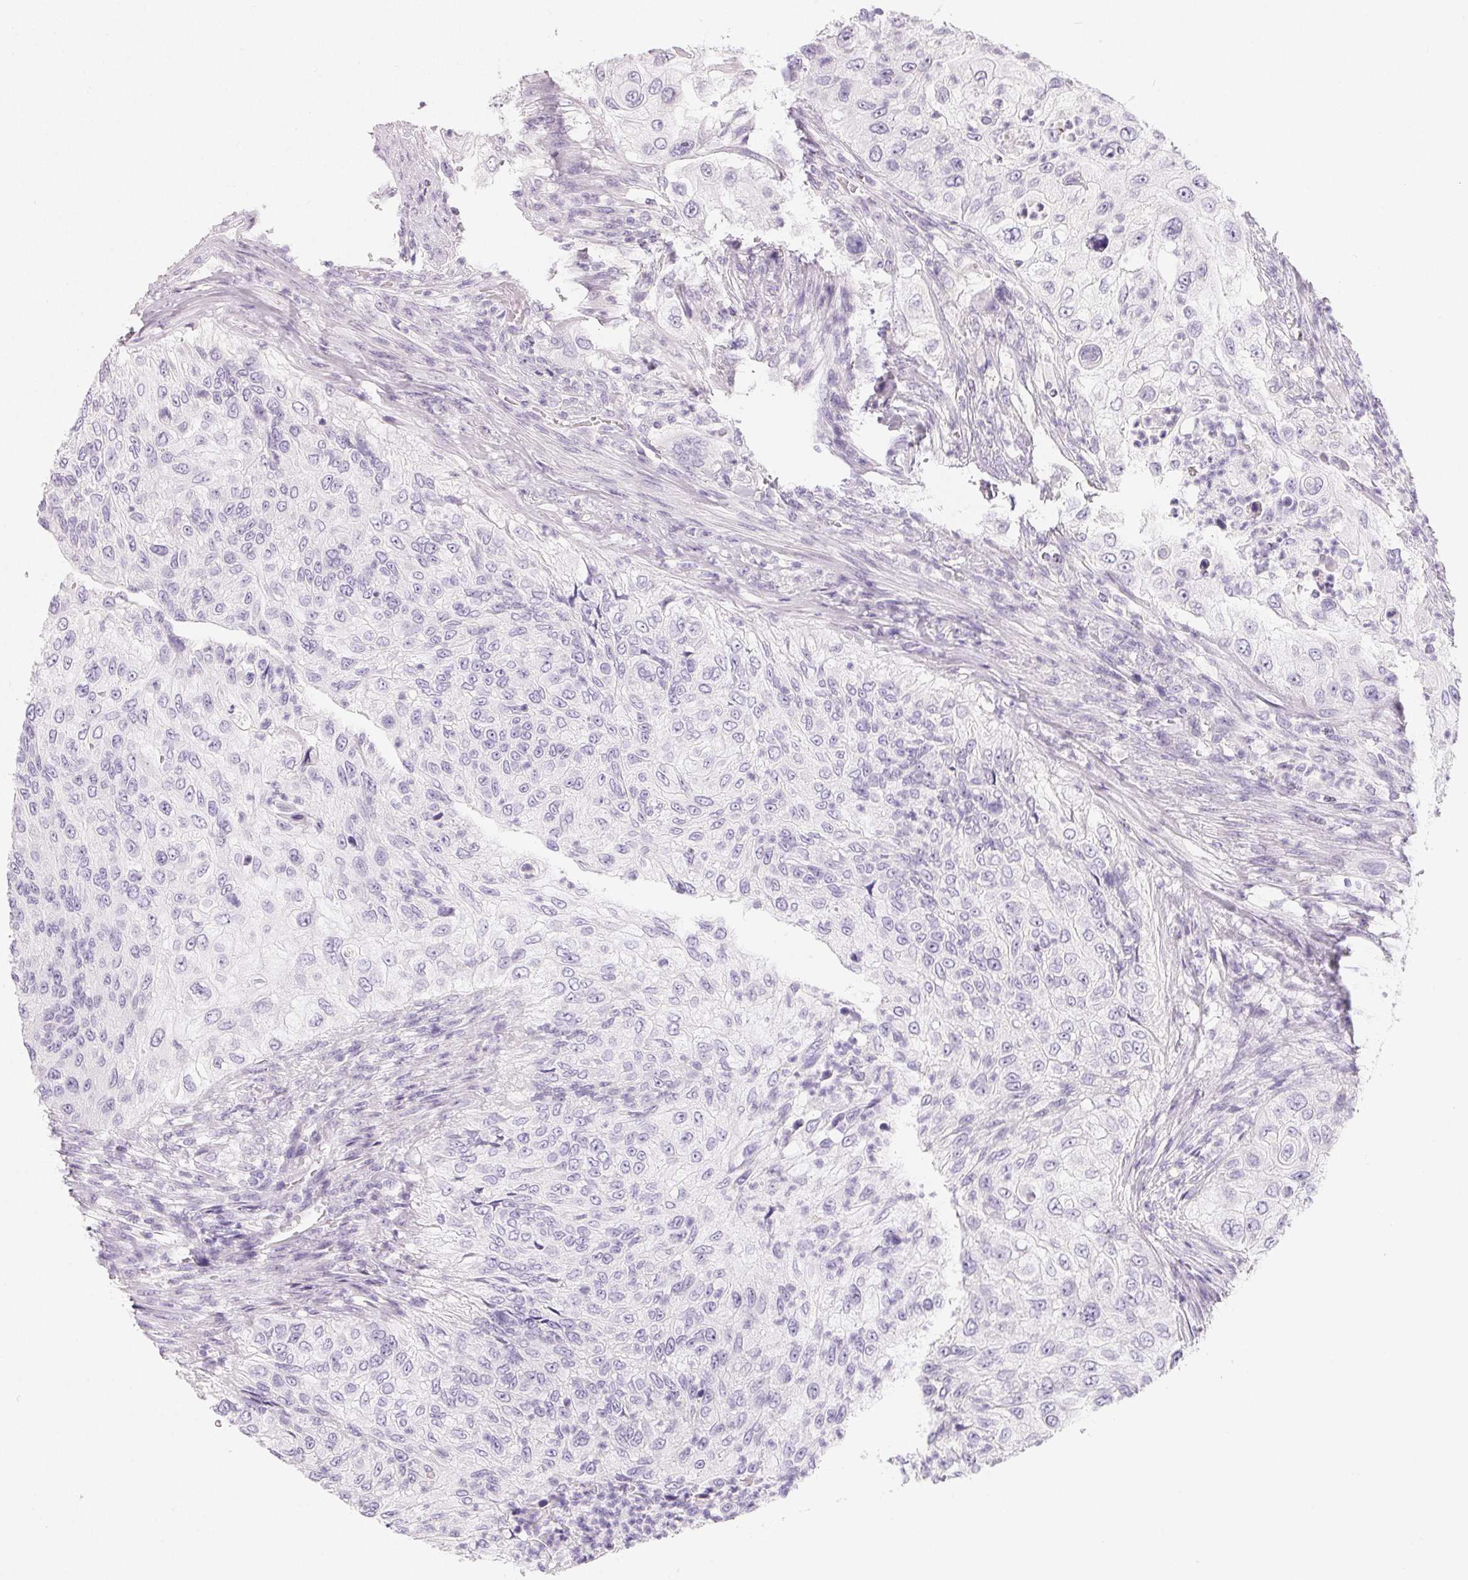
{"staining": {"intensity": "negative", "quantity": "none", "location": "none"}, "tissue": "urothelial cancer", "cell_type": "Tumor cells", "image_type": "cancer", "snomed": [{"axis": "morphology", "description": "Urothelial carcinoma, High grade"}, {"axis": "topography", "description": "Urinary bladder"}], "caption": "Tumor cells are negative for protein expression in human high-grade urothelial carcinoma. Nuclei are stained in blue.", "gene": "SPACA5B", "patient": {"sex": "female", "age": 60}}